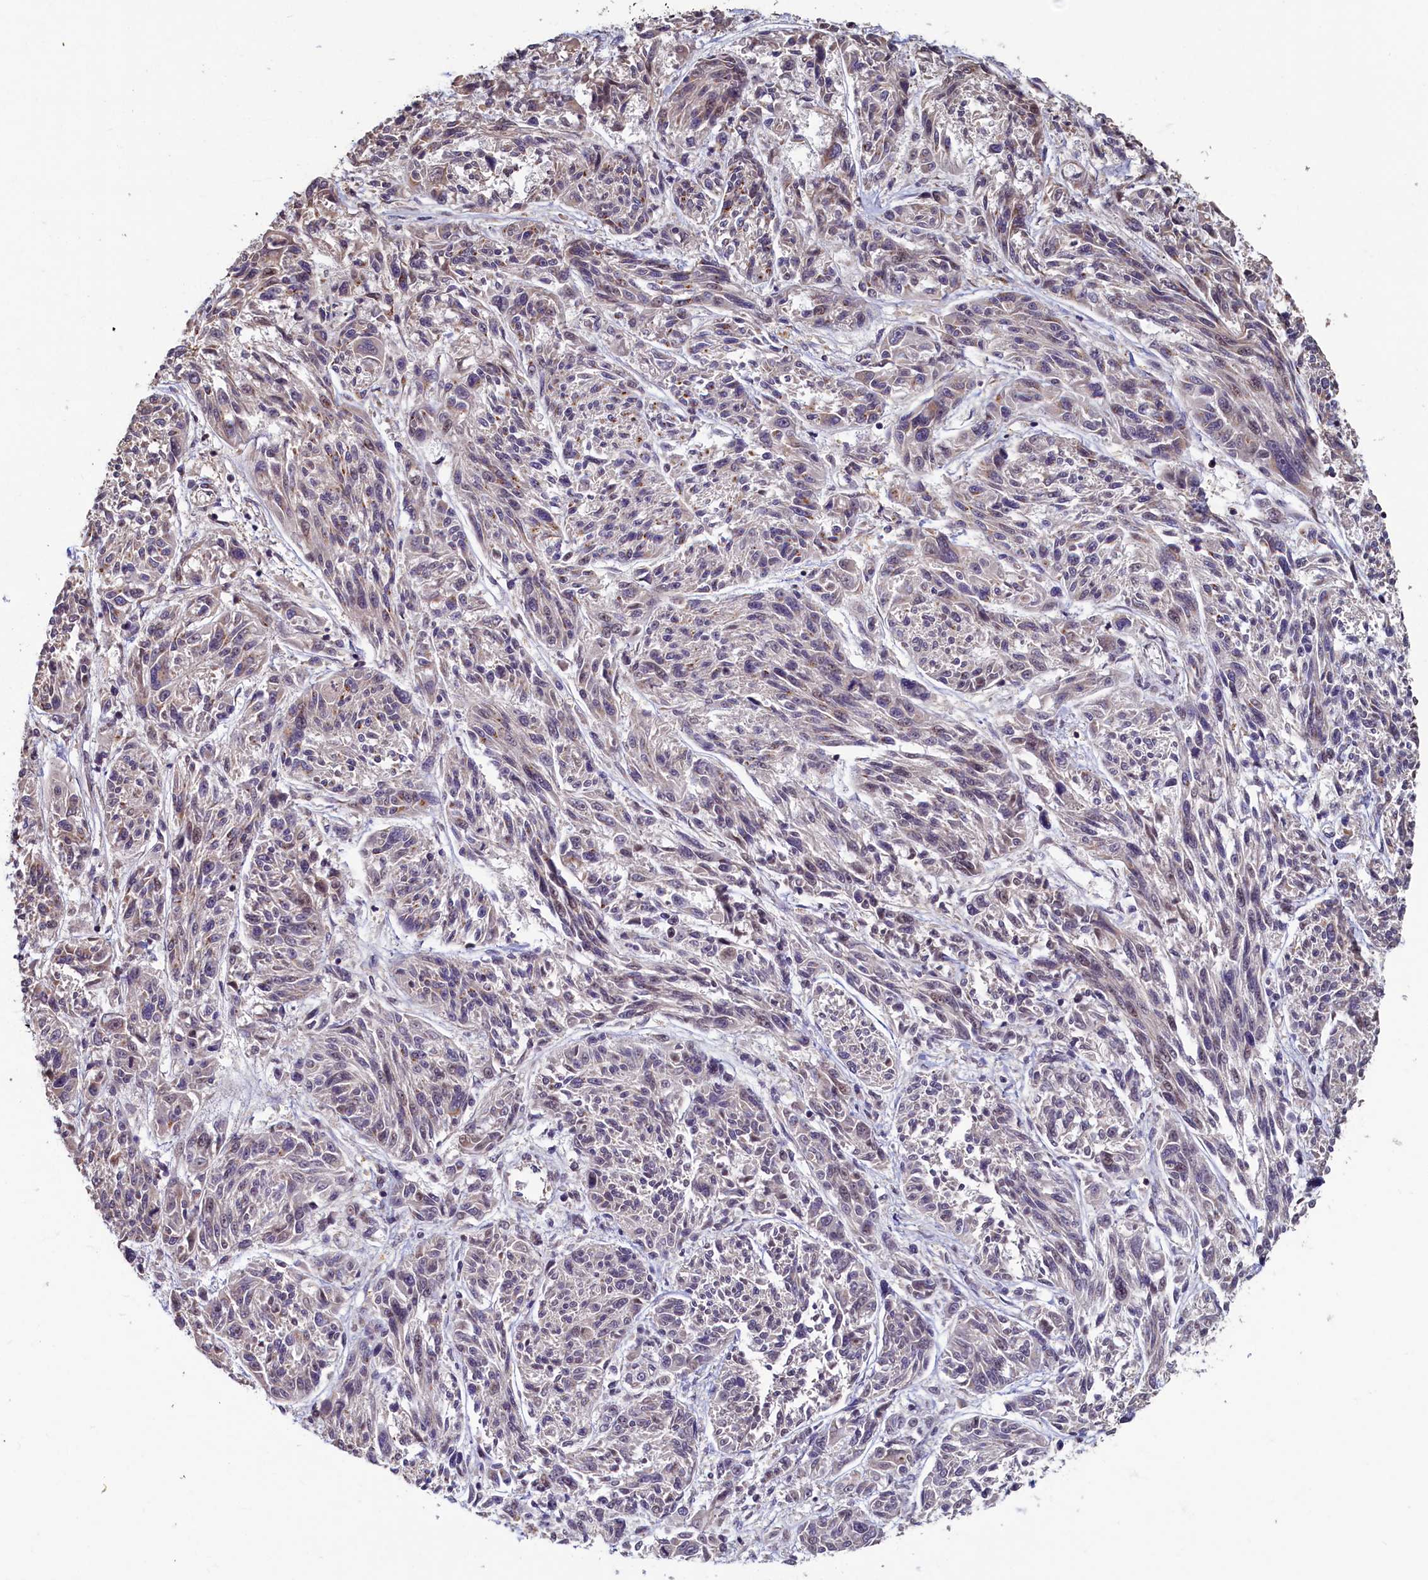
{"staining": {"intensity": "negative", "quantity": "none", "location": "none"}, "tissue": "melanoma", "cell_type": "Tumor cells", "image_type": "cancer", "snomed": [{"axis": "morphology", "description": "Malignant melanoma, NOS"}, {"axis": "topography", "description": "Skin"}], "caption": "A histopathology image of human malignant melanoma is negative for staining in tumor cells.", "gene": "TMEM181", "patient": {"sex": "male", "age": 53}}